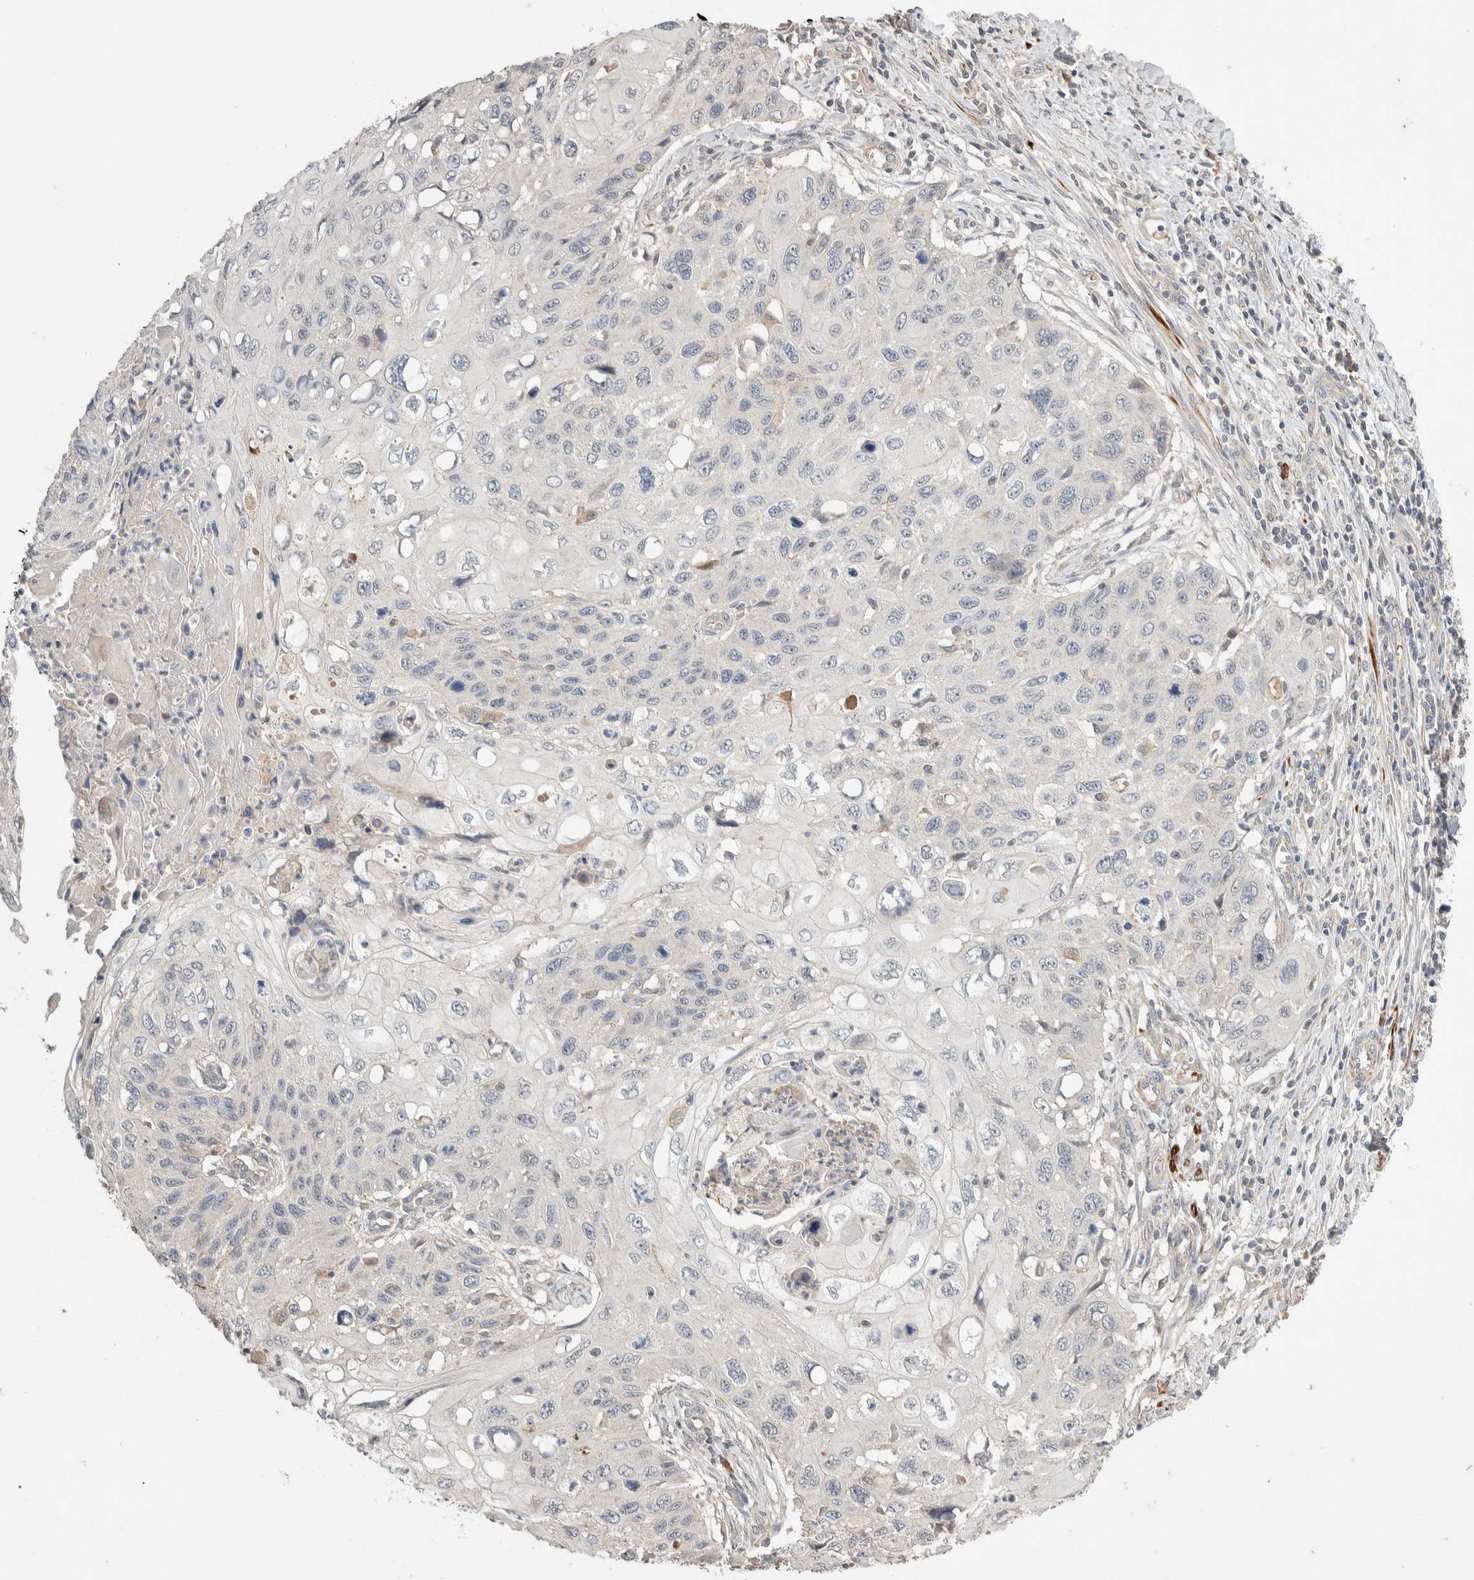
{"staining": {"intensity": "negative", "quantity": "none", "location": "none"}, "tissue": "cervical cancer", "cell_type": "Tumor cells", "image_type": "cancer", "snomed": [{"axis": "morphology", "description": "Squamous cell carcinoma, NOS"}, {"axis": "topography", "description": "Cervix"}], "caption": "Micrograph shows no significant protein staining in tumor cells of cervical cancer (squamous cell carcinoma).", "gene": "WDR91", "patient": {"sex": "female", "age": 70}}